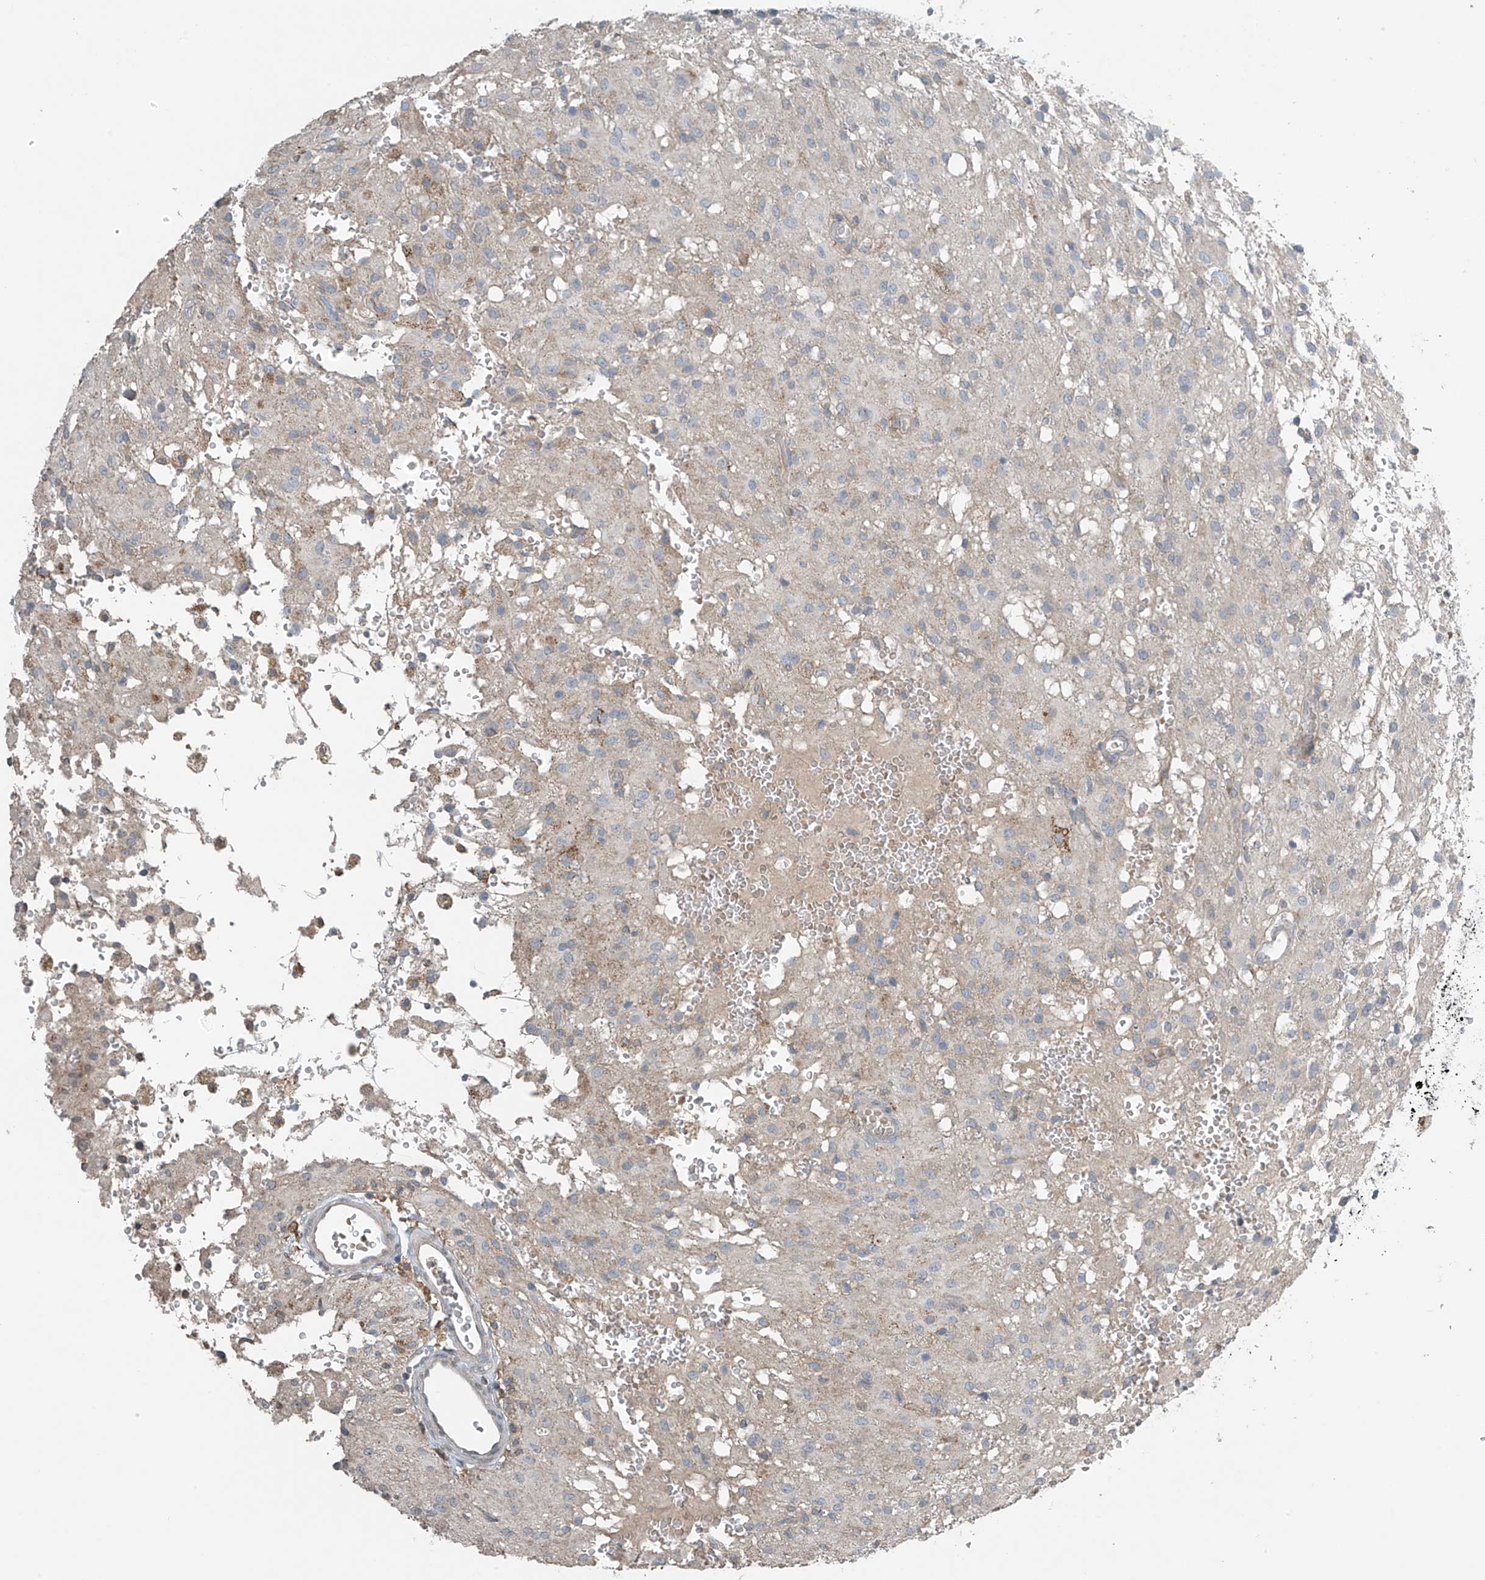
{"staining": {"intensity": "negative", "quantity": "none", "location": "none"}, "tissue": "glioma", "cell_type": "Tumor cells", "image_type": "cancer", "snomed": [{"axis": "morphology", "description": "Glioma, malignant, High grade"}, {"axis": "topography", "description": "Brain"}], "caption": "There is no significant expression in tumor cells of glioma.", "gene": "HOXA11", "patient": {"sex": "female", "age": 59}}